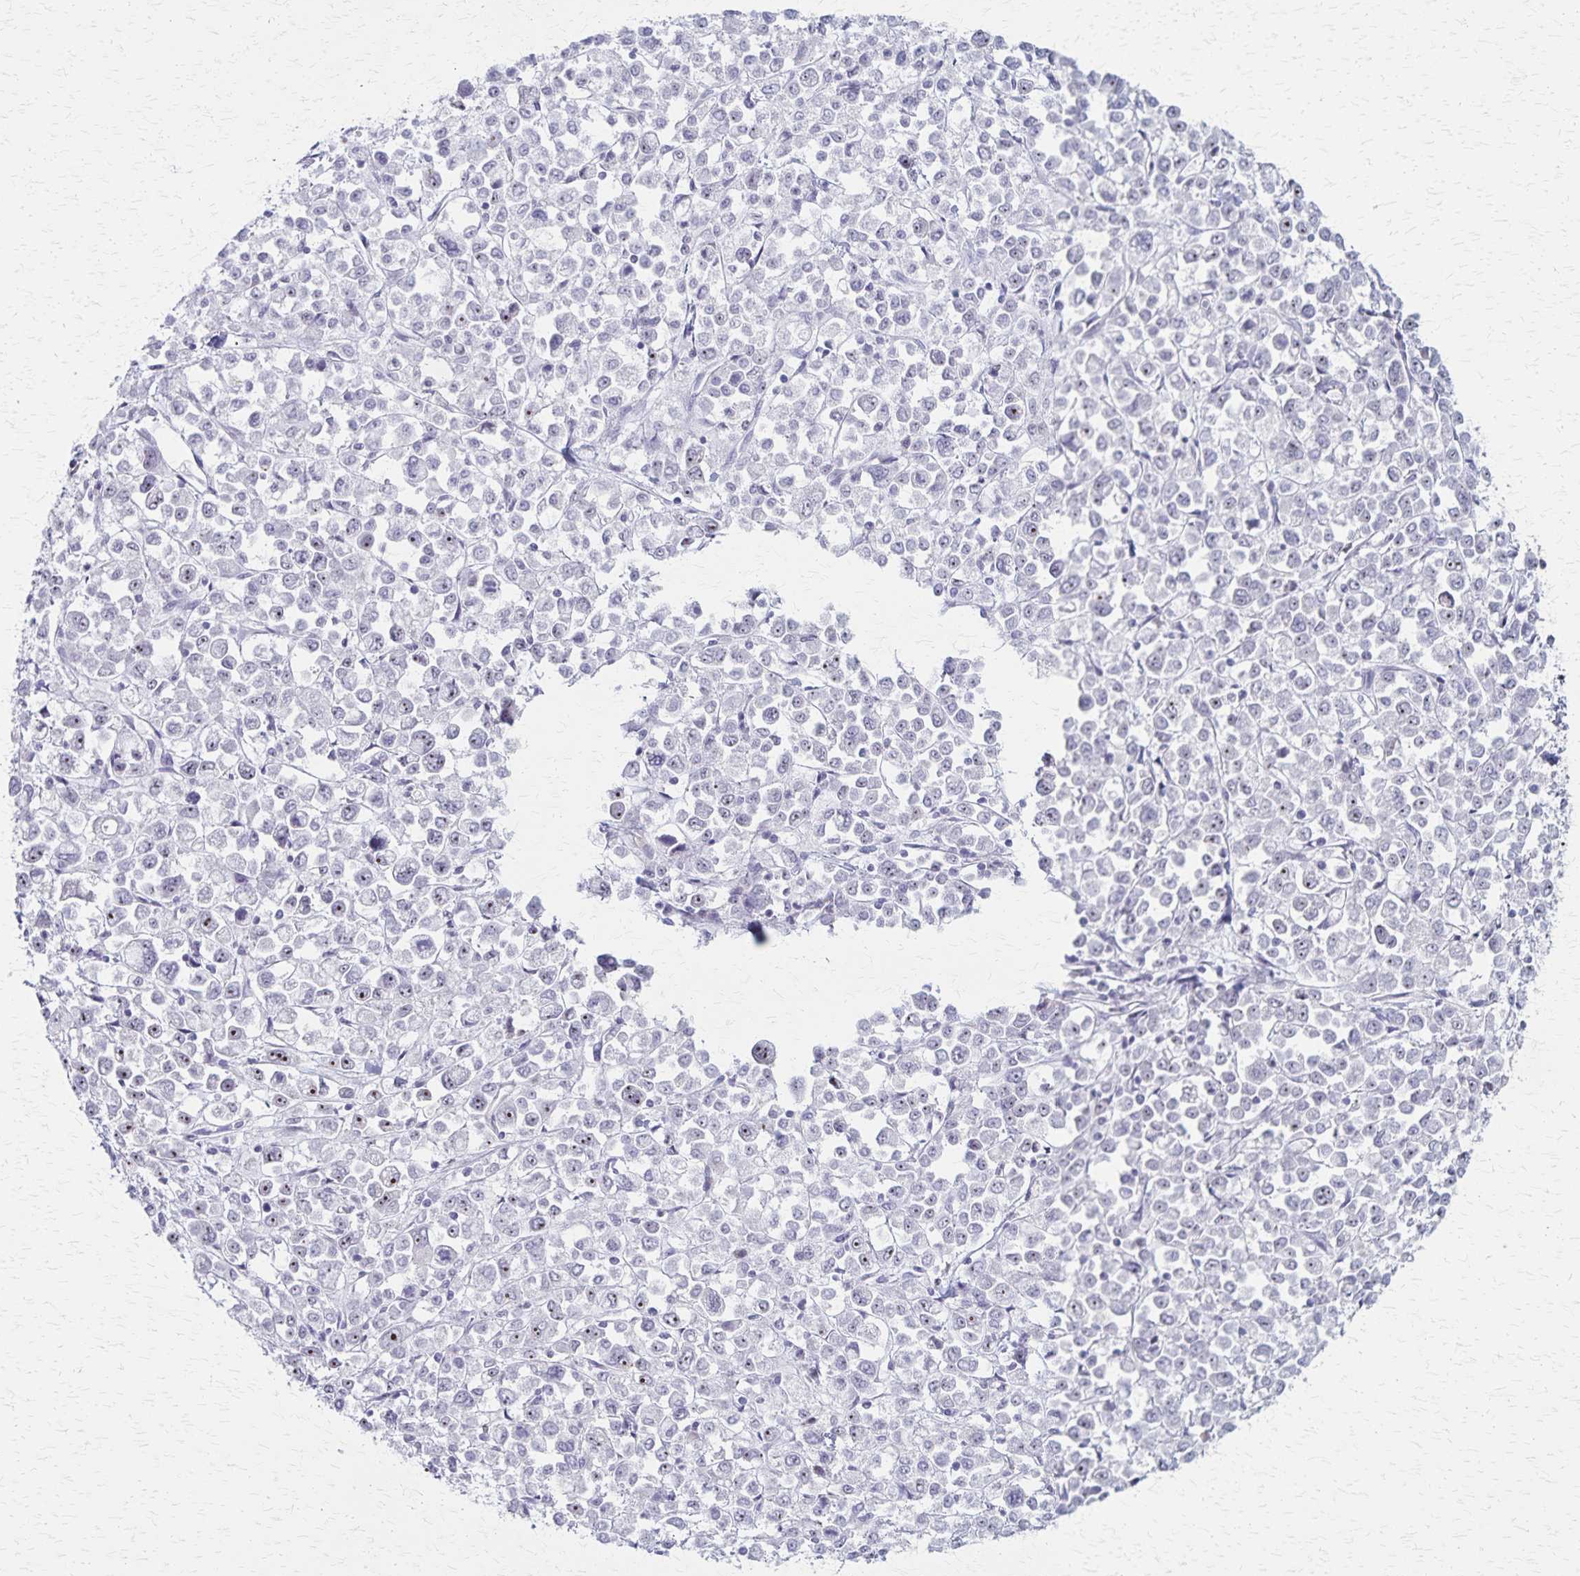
{"staining": {"intensity": "weak", "quantity": "<25%", "location": "nuclear"}, "tissue": "stomach cancer", "cell_type": "Tumor cells", "image_type": "cancer", "snomed": [{"axis": "morphology", "description": "Adenocarcinoma, NOS"}, {"axis": "topography", "description": "Stomach, upper"}], "caption": "This is an immunohistochemistry (IHC) image of human stomach adenocarcinoma. There is no staining in tumor cells.", "gene": "DLK2", "patient": {"sex": "male", "age": 70}}